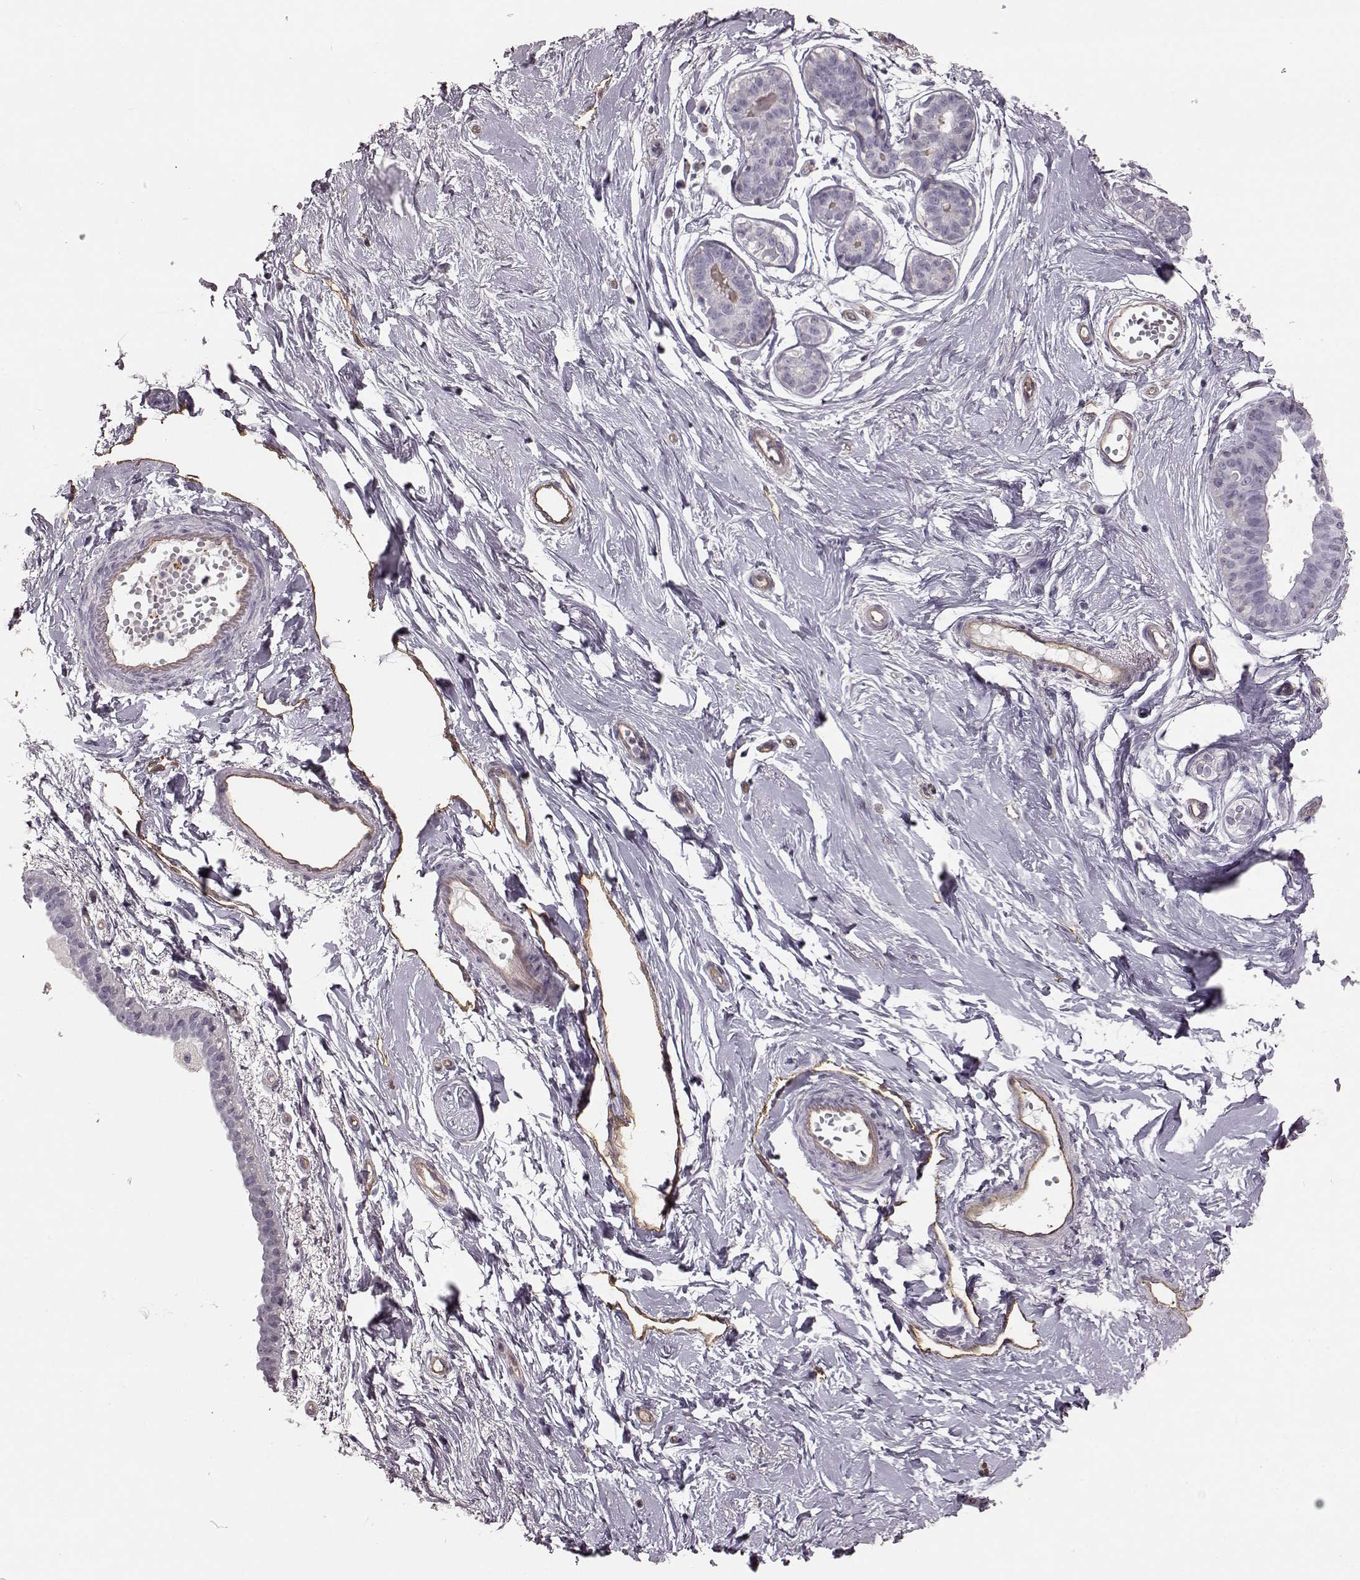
{"staining": {"intensity": "negative", "quantity": "none", "location": "none"}, "tissue": "breast", "cell_type": "Adipocytes", "image_type": "normal", "snomed": [{"axis": "morphology", "description": "Normal tissue, NOS"}, {"axis": "topography", "description": "Breast"}], "caption": "A photomicrograph of breast stained for a protein shows no brown staining in adipocytes. The staining is performed using DAB (3,3'-diaminobenzidine) brown chromogen with nuclei counter-stained in using hematoxylin.", "gene": "EIF4E1B", "patient": {"sex": "female", "age": 49}}